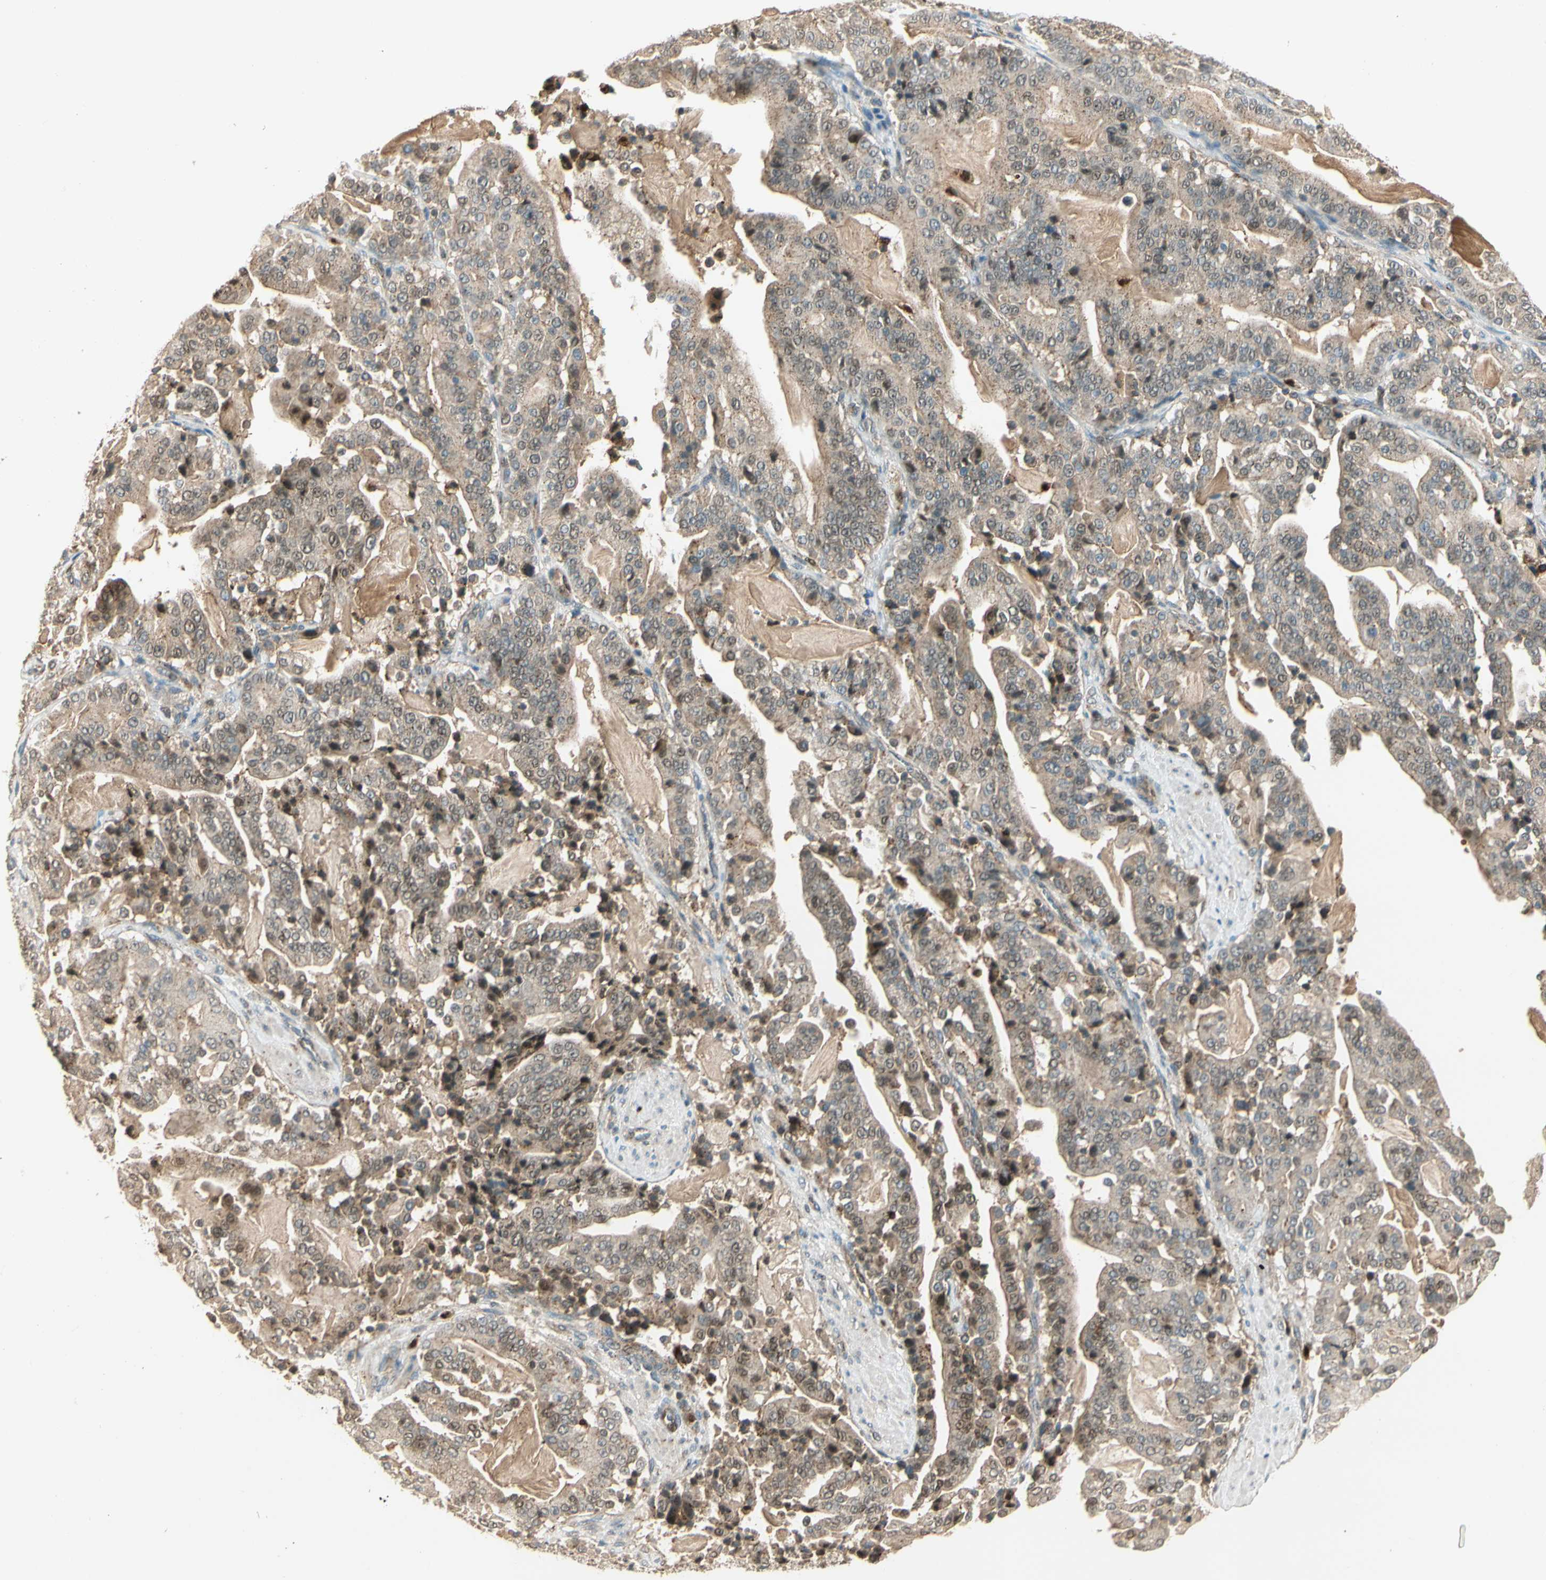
{"staining": {"intensity": "weak", "quantity": ">75%", "location": "cytoplasmic/membranous,nuclear"}, "tissue": "pancreatic cancer", "cell_type": "Tumor cells", "image_type": "cancer", "snomed": [{"axis": "morphology", "description": "Adenocarcinoma, NOS"}, {"axis": "topography", "description": "Pancreas"}], "caption": "This micrograph displays immunohistochemistry (IHC) staining of human adenocarcinoma (pancreatic), with low weak cytoplasmic/membranous and nuclear staining in about >75% of tumor cells.", "gene": "LTA4H", "patient": {"sex": "male", "age": 63}}